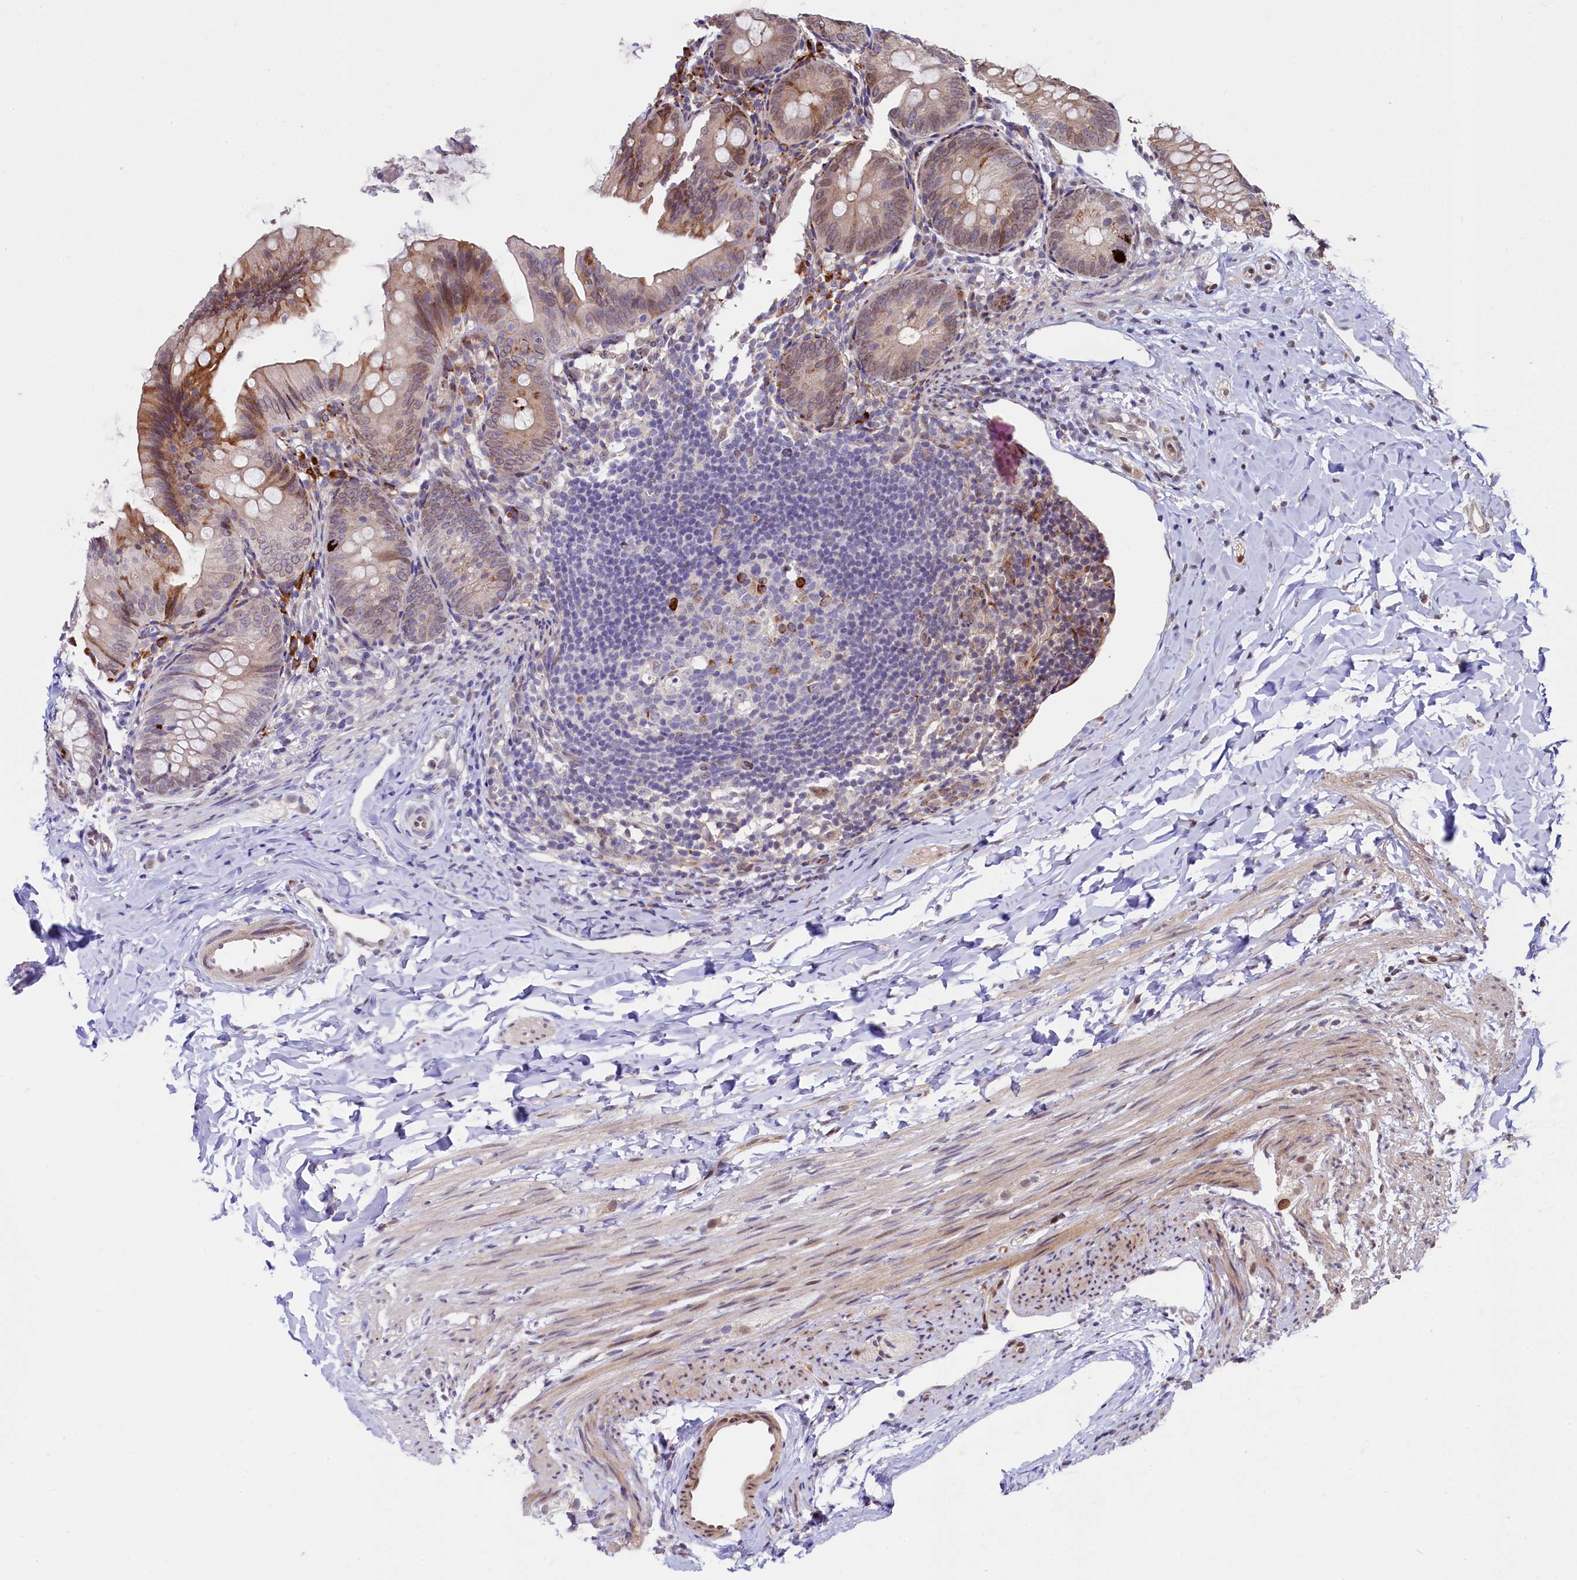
{"staining": {"intensity": "moderate", "quantity": "25%-75%", "location": "cytoplasmic/membranous"}, "tissue": "appendix", "cell_type": "Glandular cells", "image_type": "normal", "snomed": [{"axis": "morphology", "description": "Normal tissue, NOS"}, {"axis": "topography", "description": "Appendix"}], "caption": "Appendix stained with IHC exhibits moderate cytoplasmic/membranous staining in approximately 25%-75% of glandular cells.", "gene": "C5orf15", "patient": {"sex": "male", "age": 1}}